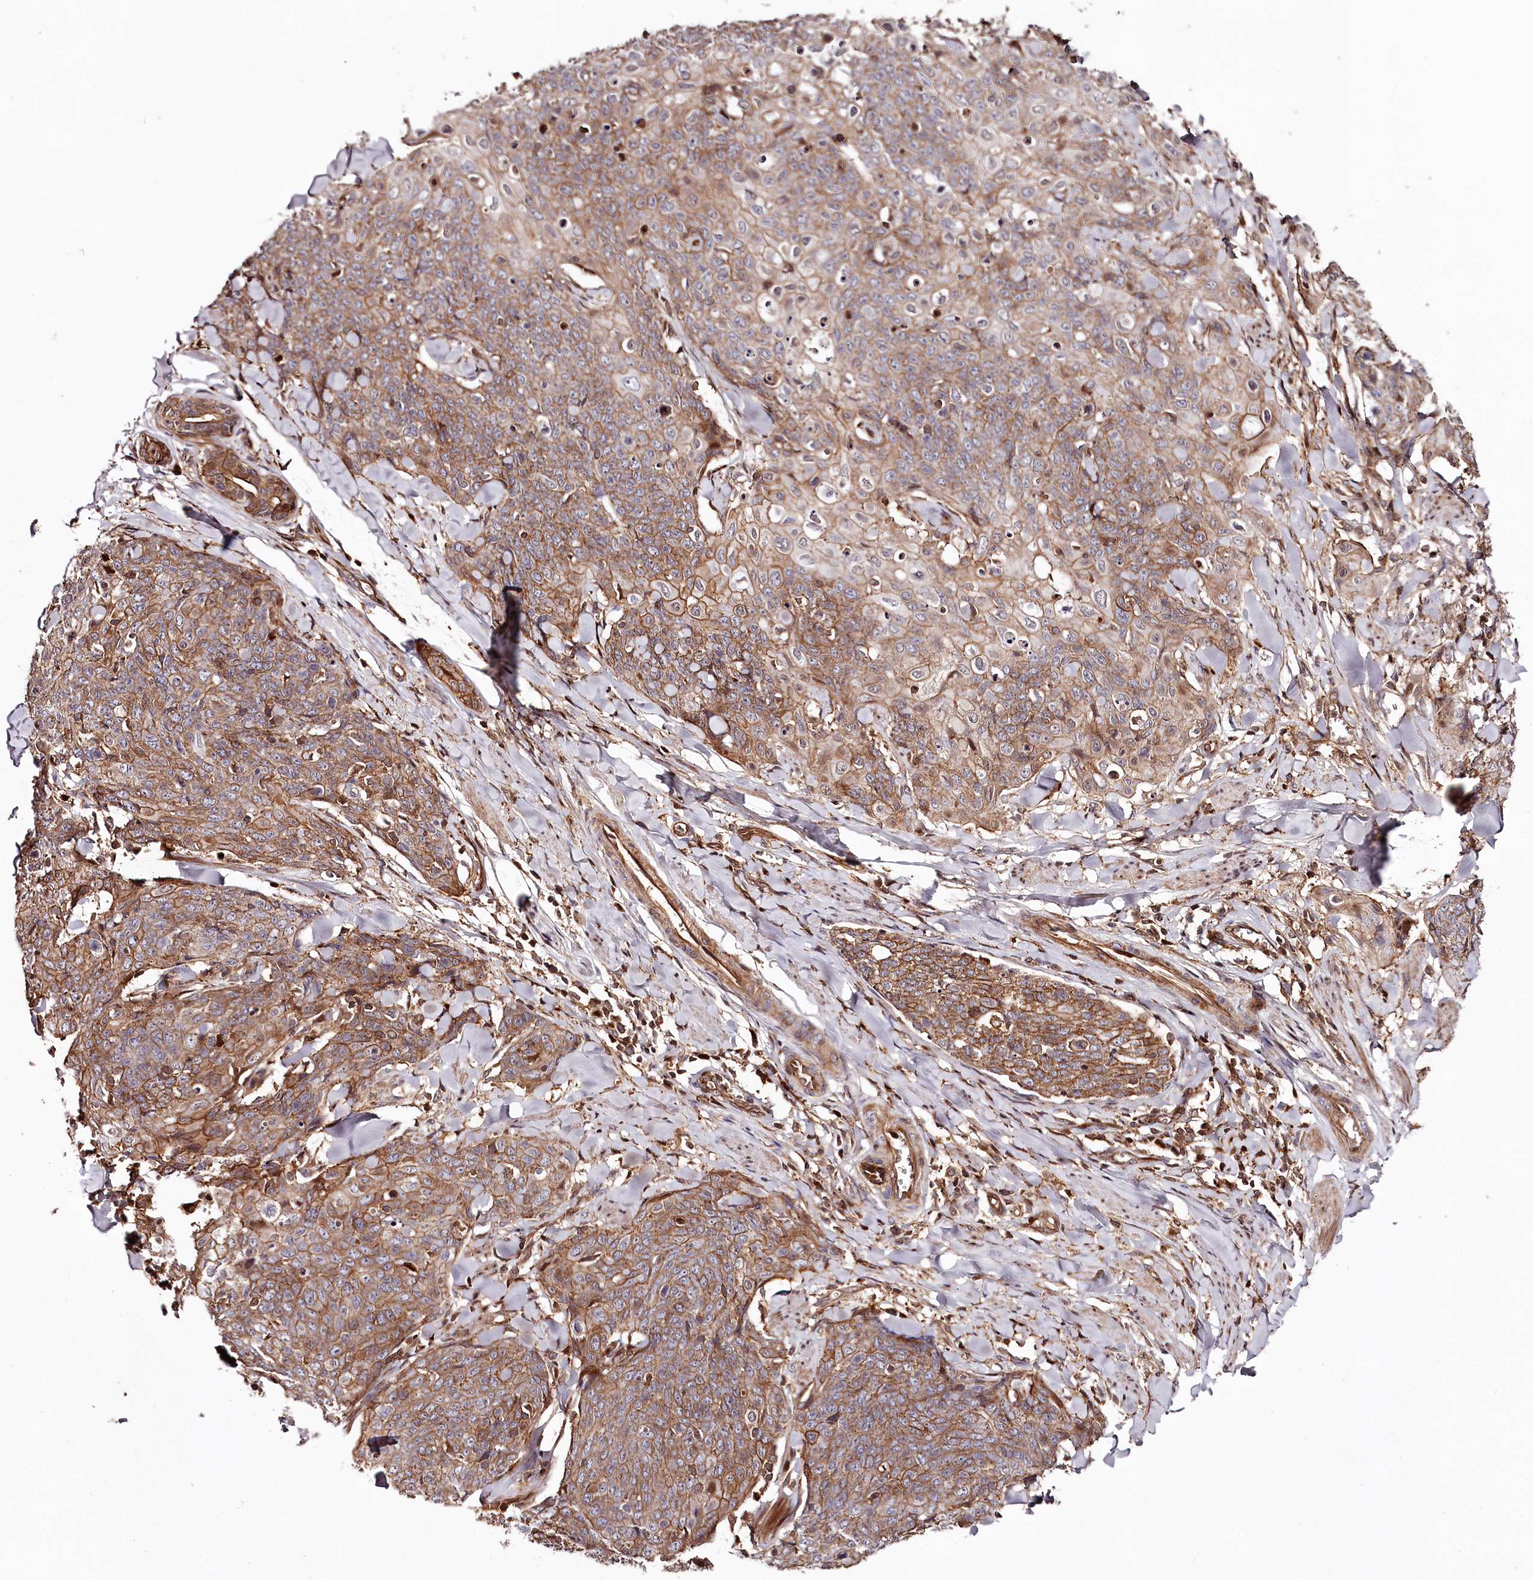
{"staining": {"intensity": "moderate", "quantity": ">75%", "location": "cytoplasmic/membranous"}, "tissue": "skin cancer", "cell_type": "Tumor cells", "image_type": "cancer", "snomed": [{"axis": "morphology", "description": "Squamous cell carcinoma, NOS"}, {"axis": "topography", "description": "Skin"}, {"axis": "topography", "description": "Vulva"}], "caption": "Immunohistochemical staining of skin squamous cell carcinoma shows medium levels of moderate cytoplasmic/membranous positivity in approximately >75% of tumor cells.", "gene": "KIF14", "patient": {"sex": "female", "age": 85}}